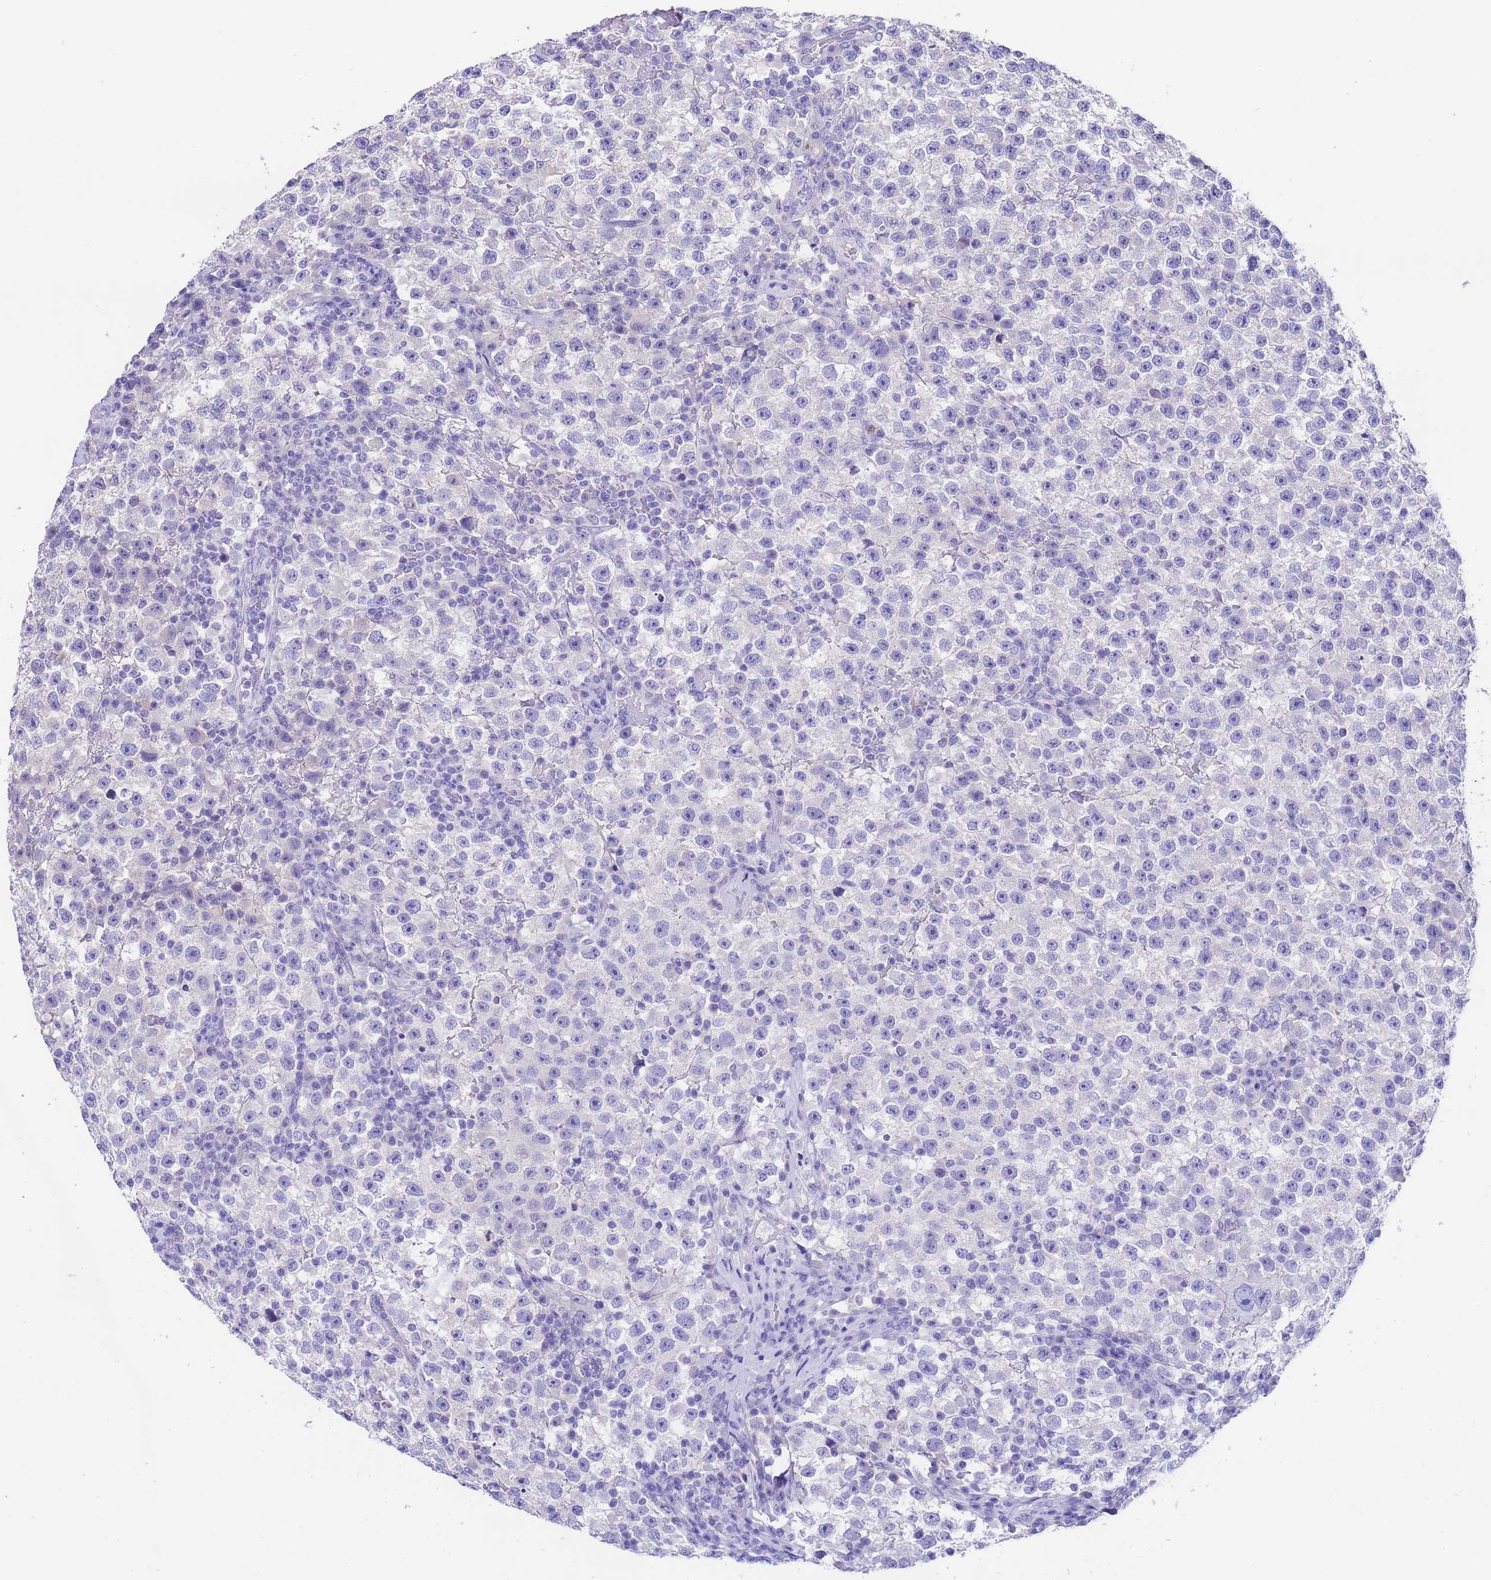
{"staining": {"intensity": "negative", "quantity": "none", "location": "none"}, "tissue": "testis cancer", "cell_type": "Tumor cells", "image_type": "cancer", "snomed": [{"axis": "morphology", "description": "Seminoma, NOS"}, {"axis": "topography", "description": "Testis"}], "caption": "The IHC image has no significant staining in tumor cells of testis seminoma tissue.", "gene": "USP38", "patient": {"sex": "male", "age": 22}}